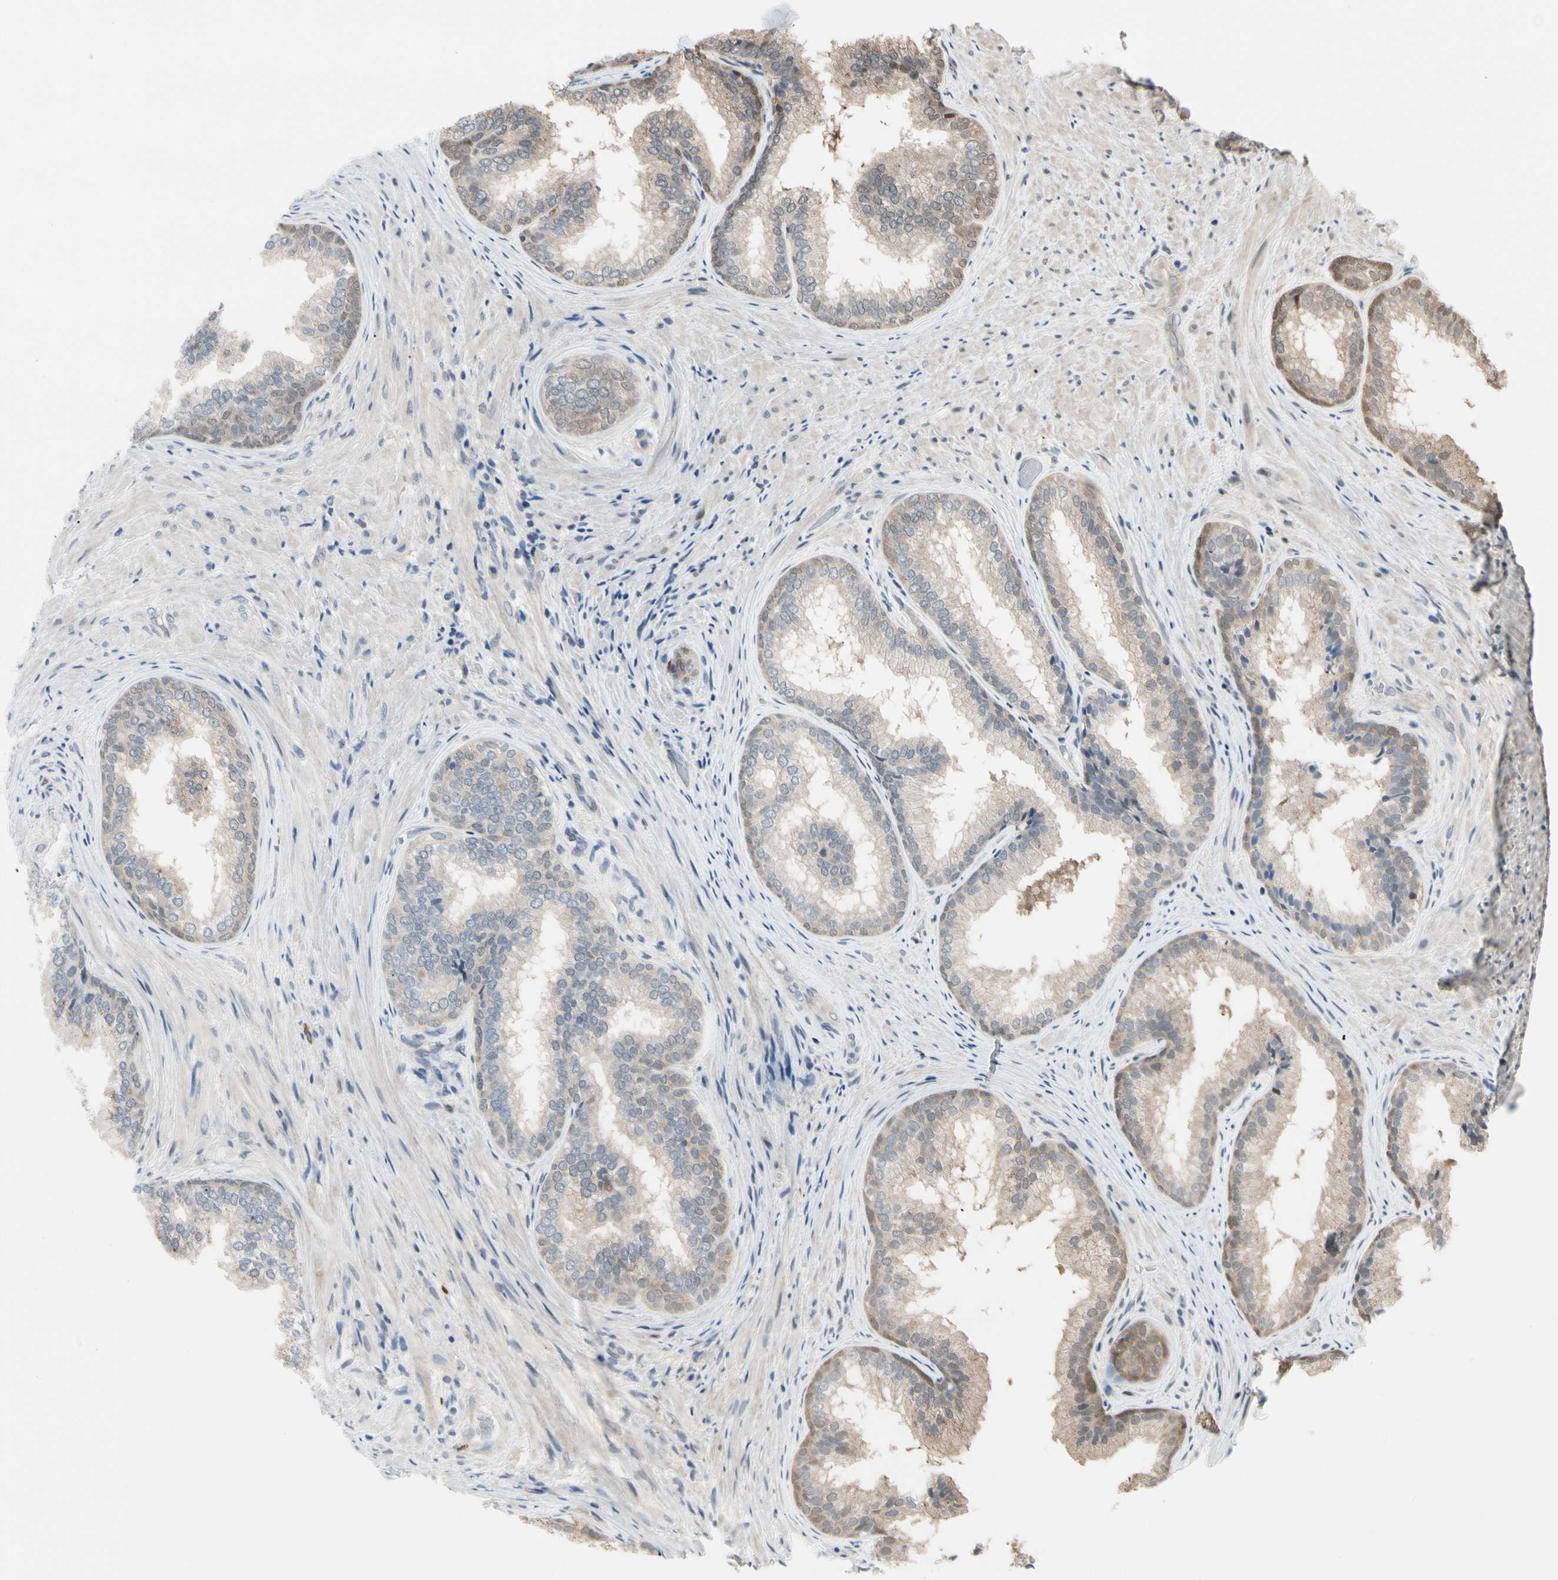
{"staining": {"intensity": "weak", "quantity": ">75%", "location": "cytoplasmic/membranous"}, "tissue": "prostate", "cell_type": "Glandular cells", "image_type": "normal", "snomed": [{"axis": "morphology", "description": "Normal tissue, NOS"}, {"axis": "topography", "description": "Prostate"}], "caption": "This is an image of immunohistochemistry (IHC) staining of benign prostate, which shows weak staining in the cytoplasmic/membranous of glandular cells.", "gene": "EVC", "patient": {"sex": "male", "age": 76}}